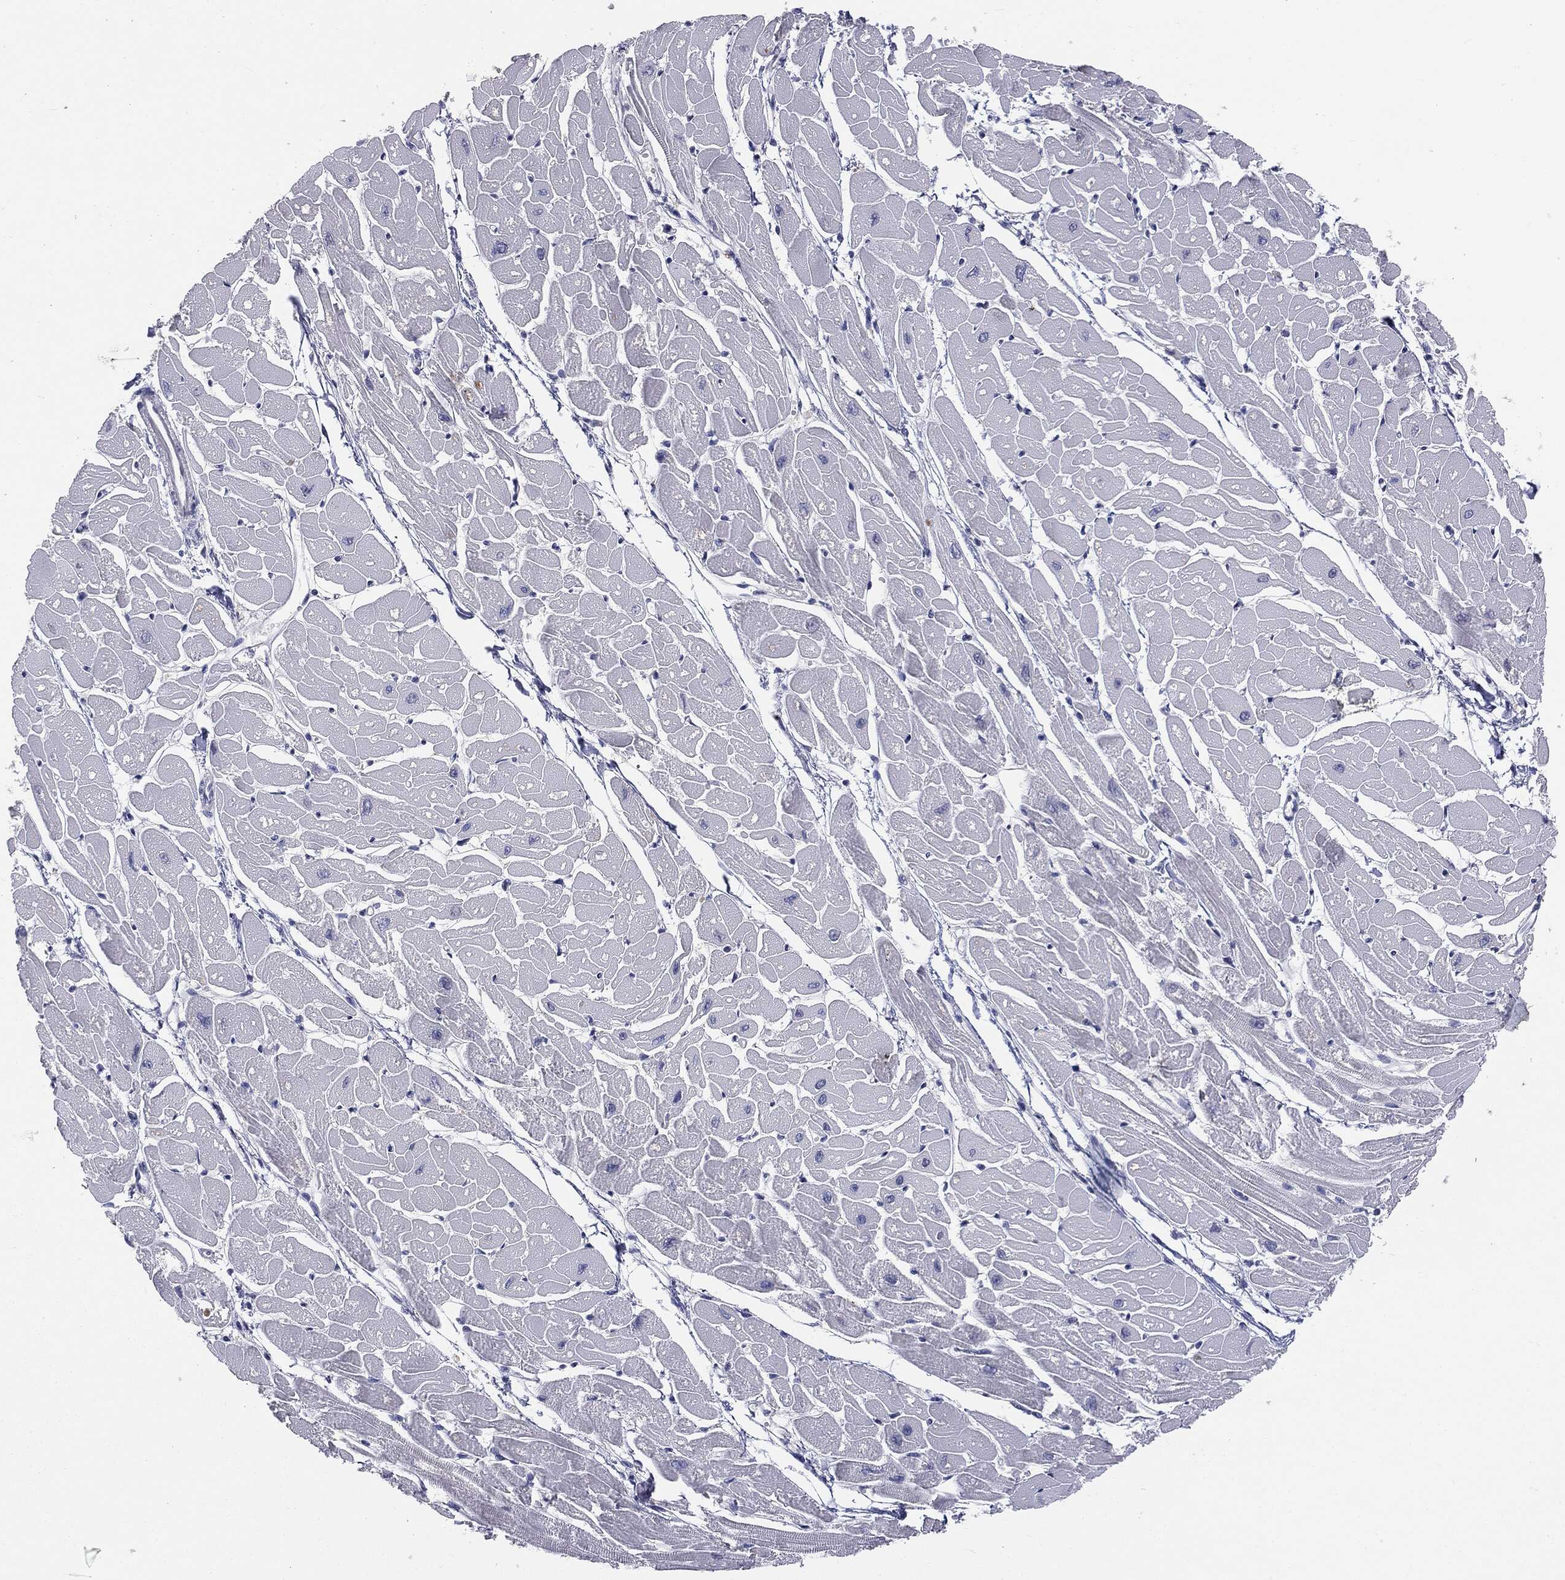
{"staining": {"intensity": "negative", "quantity": "none", "location": "none"}, "tissue": "heart muscle", "cell_type": "Cardiomyocytes", "image_type": "normal", "snomed": [{"axis": "morphology", "description": "Normal tissue, NOS"}, {"axis": "topography", "description": "Heart"}], "caption": "Immunohistochemistry (IHC) micrograph of normal heart muscle: heart muscle stained with DAB (3,3'-diaminobenzidine) shows no significant protein staining in cardiomyocytes.", "gene": "KRT5", "patient": {"sex": "male", "age": 57}}